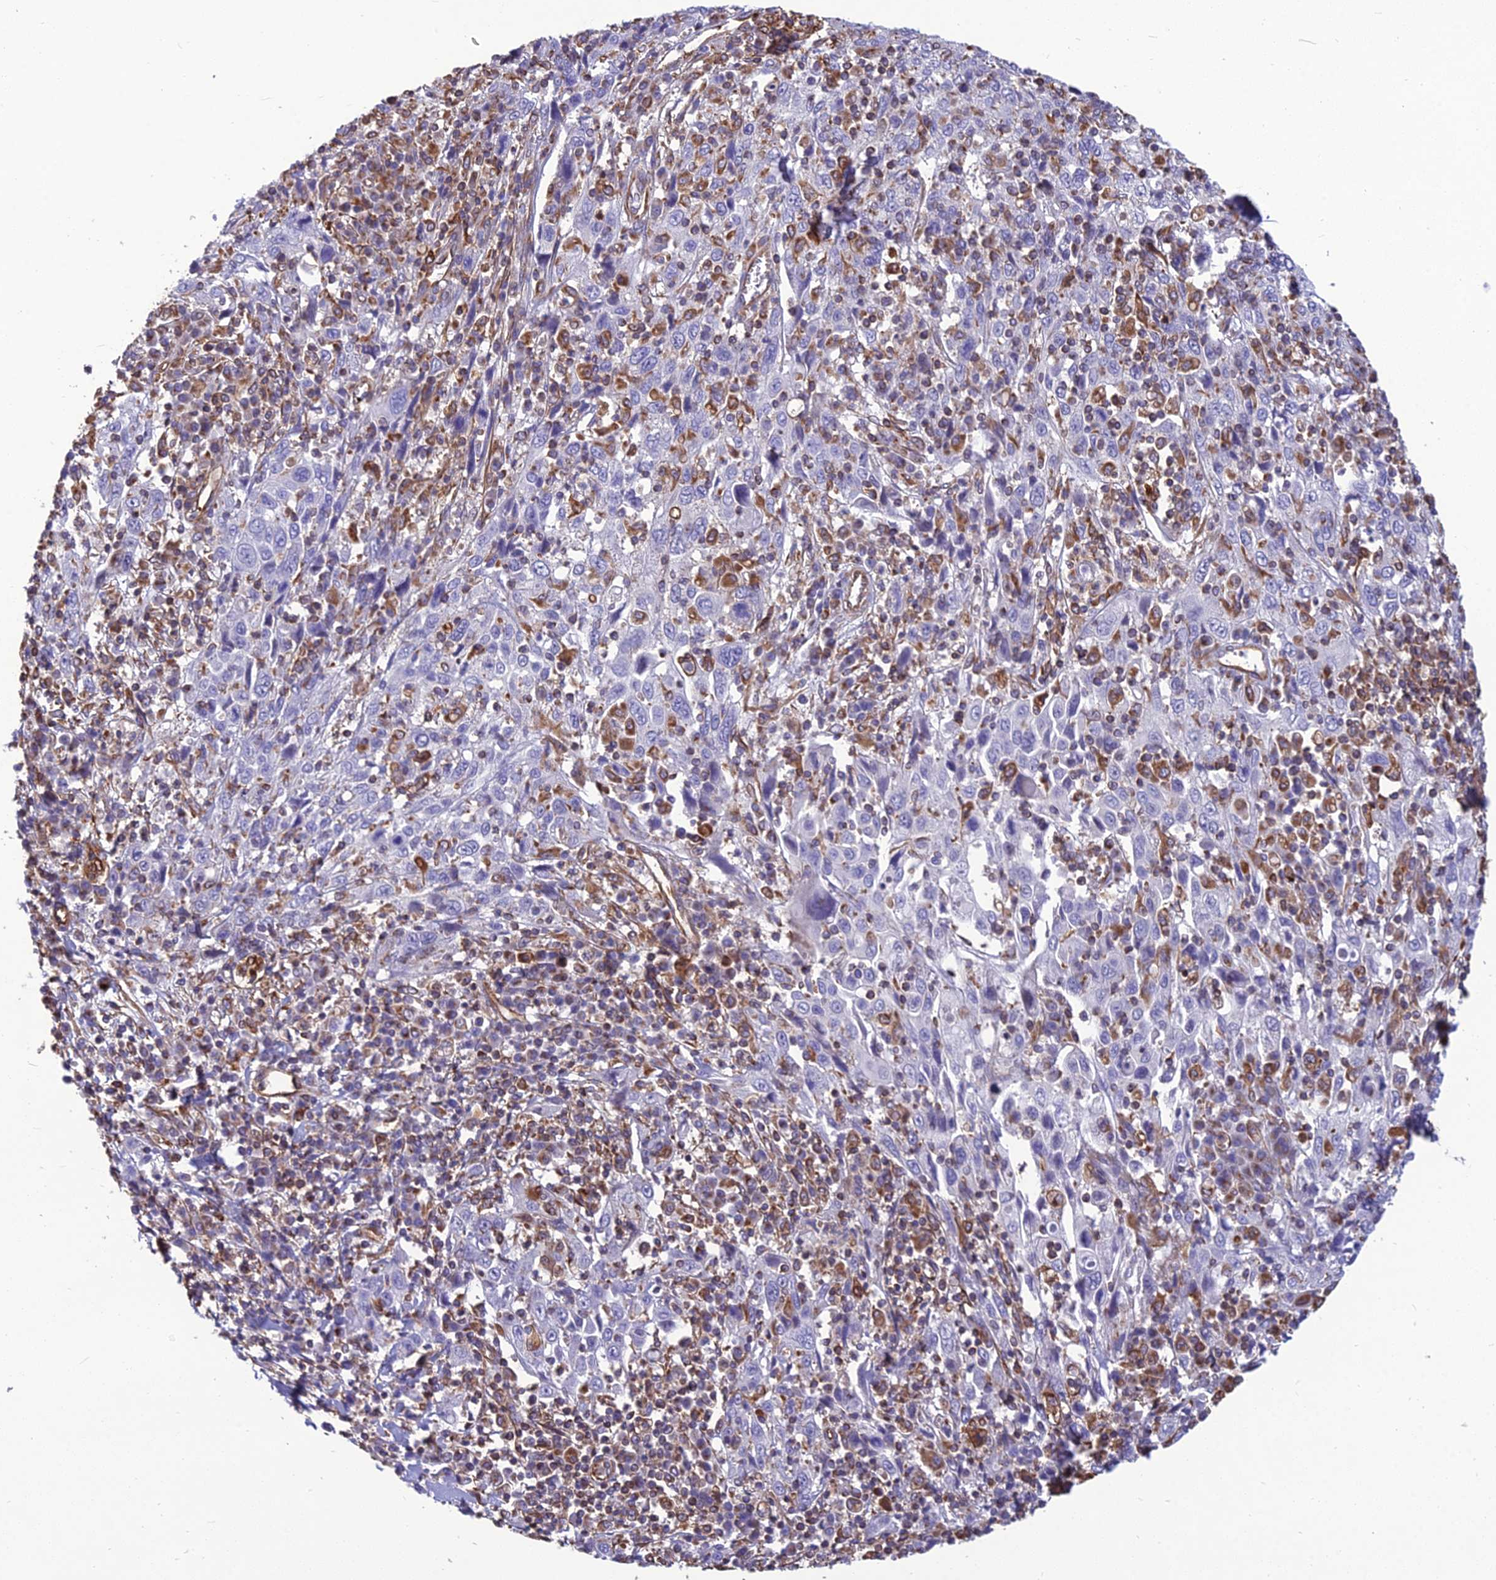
{"staining": {"intensity": "negative", "quantity": "none", "location": "none"}, "tissue": "cervical cancer", "cell_type": "Tumor cells", "image_type": "cancer", "snomed": [{"axis": "morphology", "description": "Squamous cell carcinoma, NOS"}, {"axis": "topography", "description": "Cervix"}], "caption": "Micrograph shows no significant protein expression in tumor cells of cervical cancer.", "gene": "PSMD11", "patient": {"sex": "female", "age": 46}}